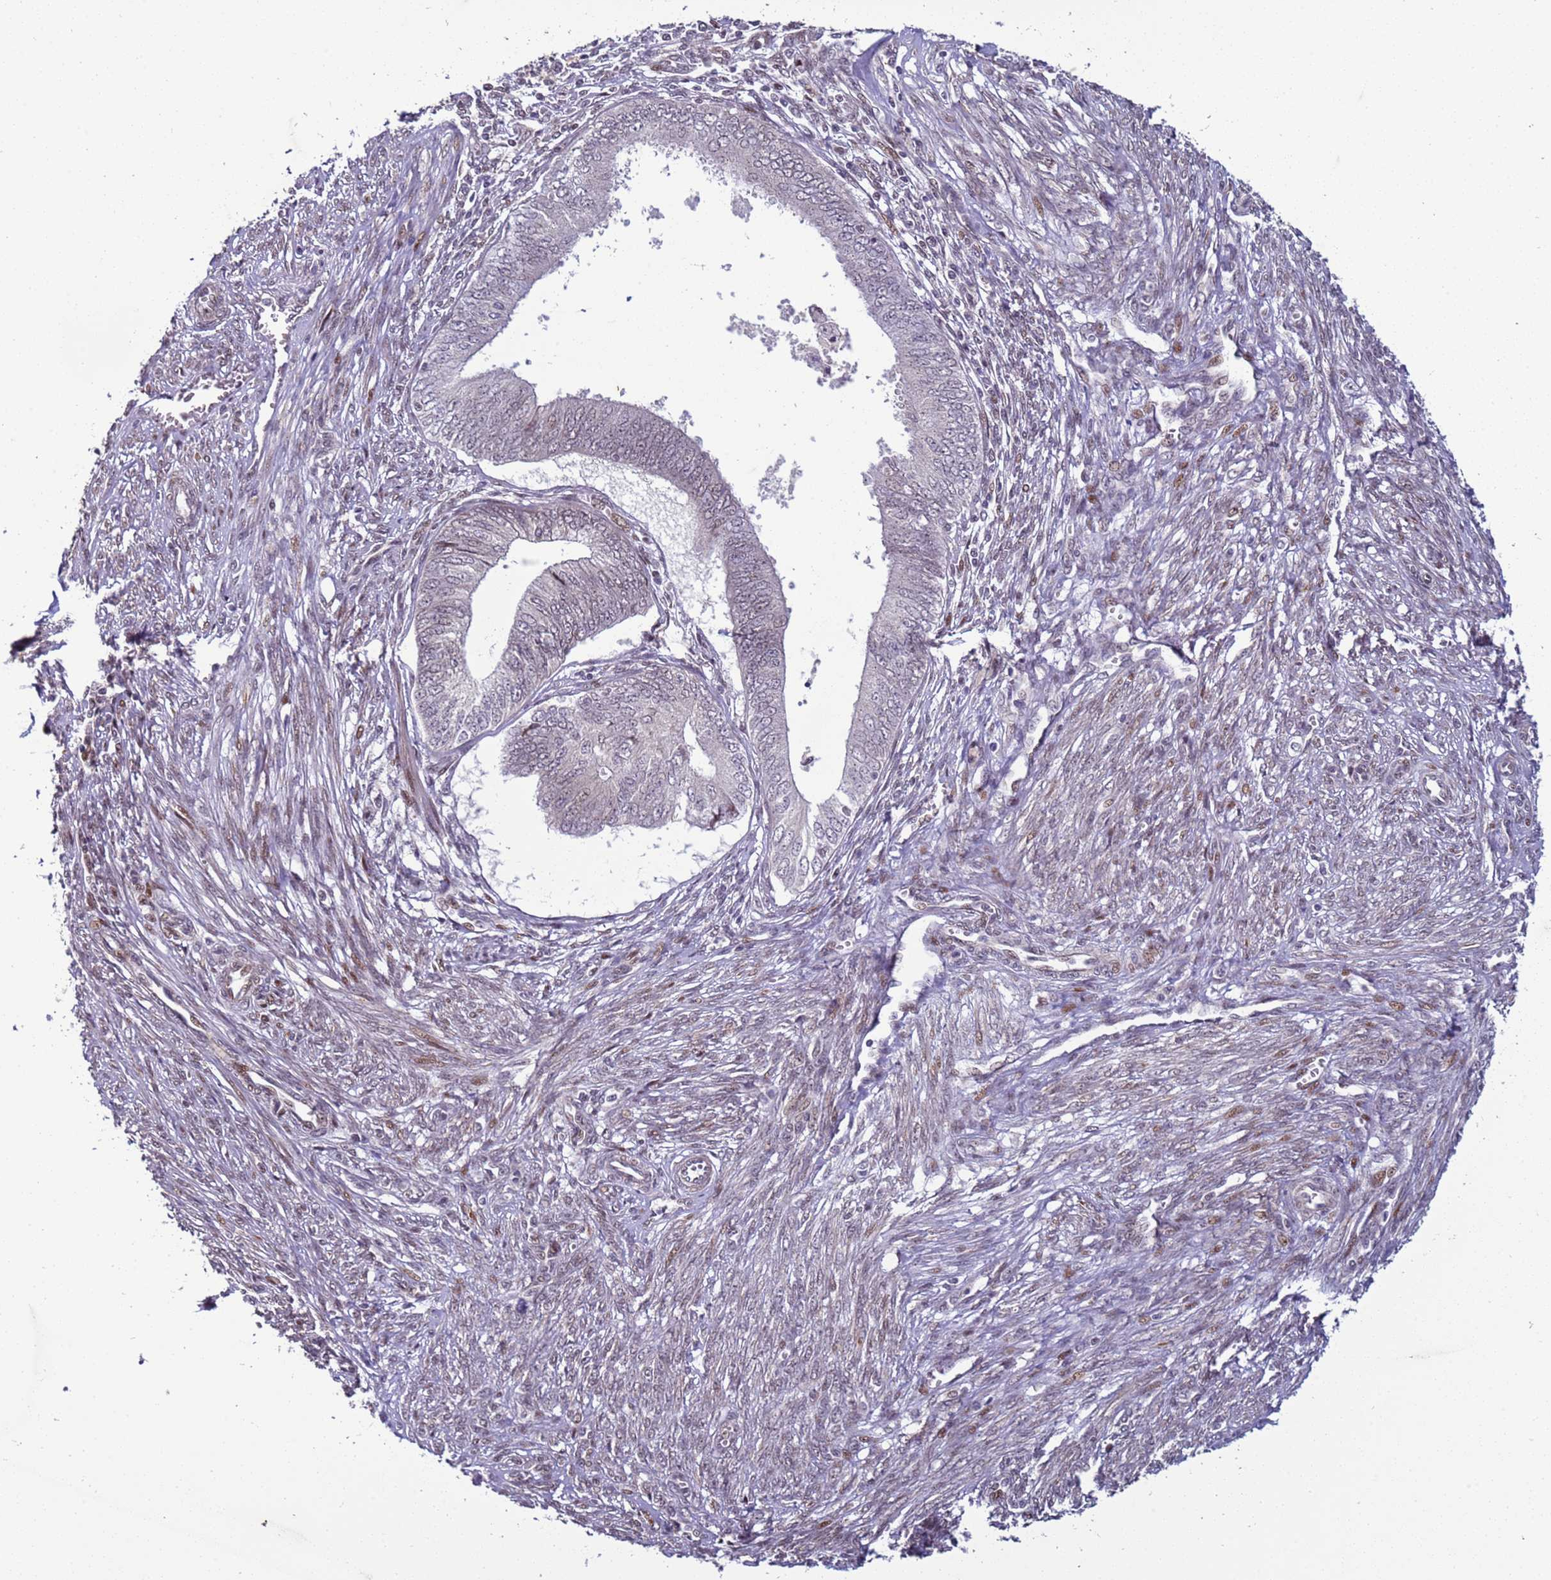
{"staining": {"intensity": "weak", "quantity": "<25%", "location": "nuclear"}, "tissue": "endometrial cancer", "cell_type": "Tumor cells", "image_type": "cancer", "snomed": [{"axis": "morphology", "description": "Adenocarcinoma, NOS"}, {"axis": "topography", "description": "Endometrium"}], "caption": "Immunohistochemistry (IHC) image of neoplastic tissue: human adenocarcinoma (endometrial) stained with DAB (3,3'-diaminobenzidine) demonstrates no significant protein staining in tumor cells.", "gene": "SHC3", "patient": {"sex": "female", "age": 68}}